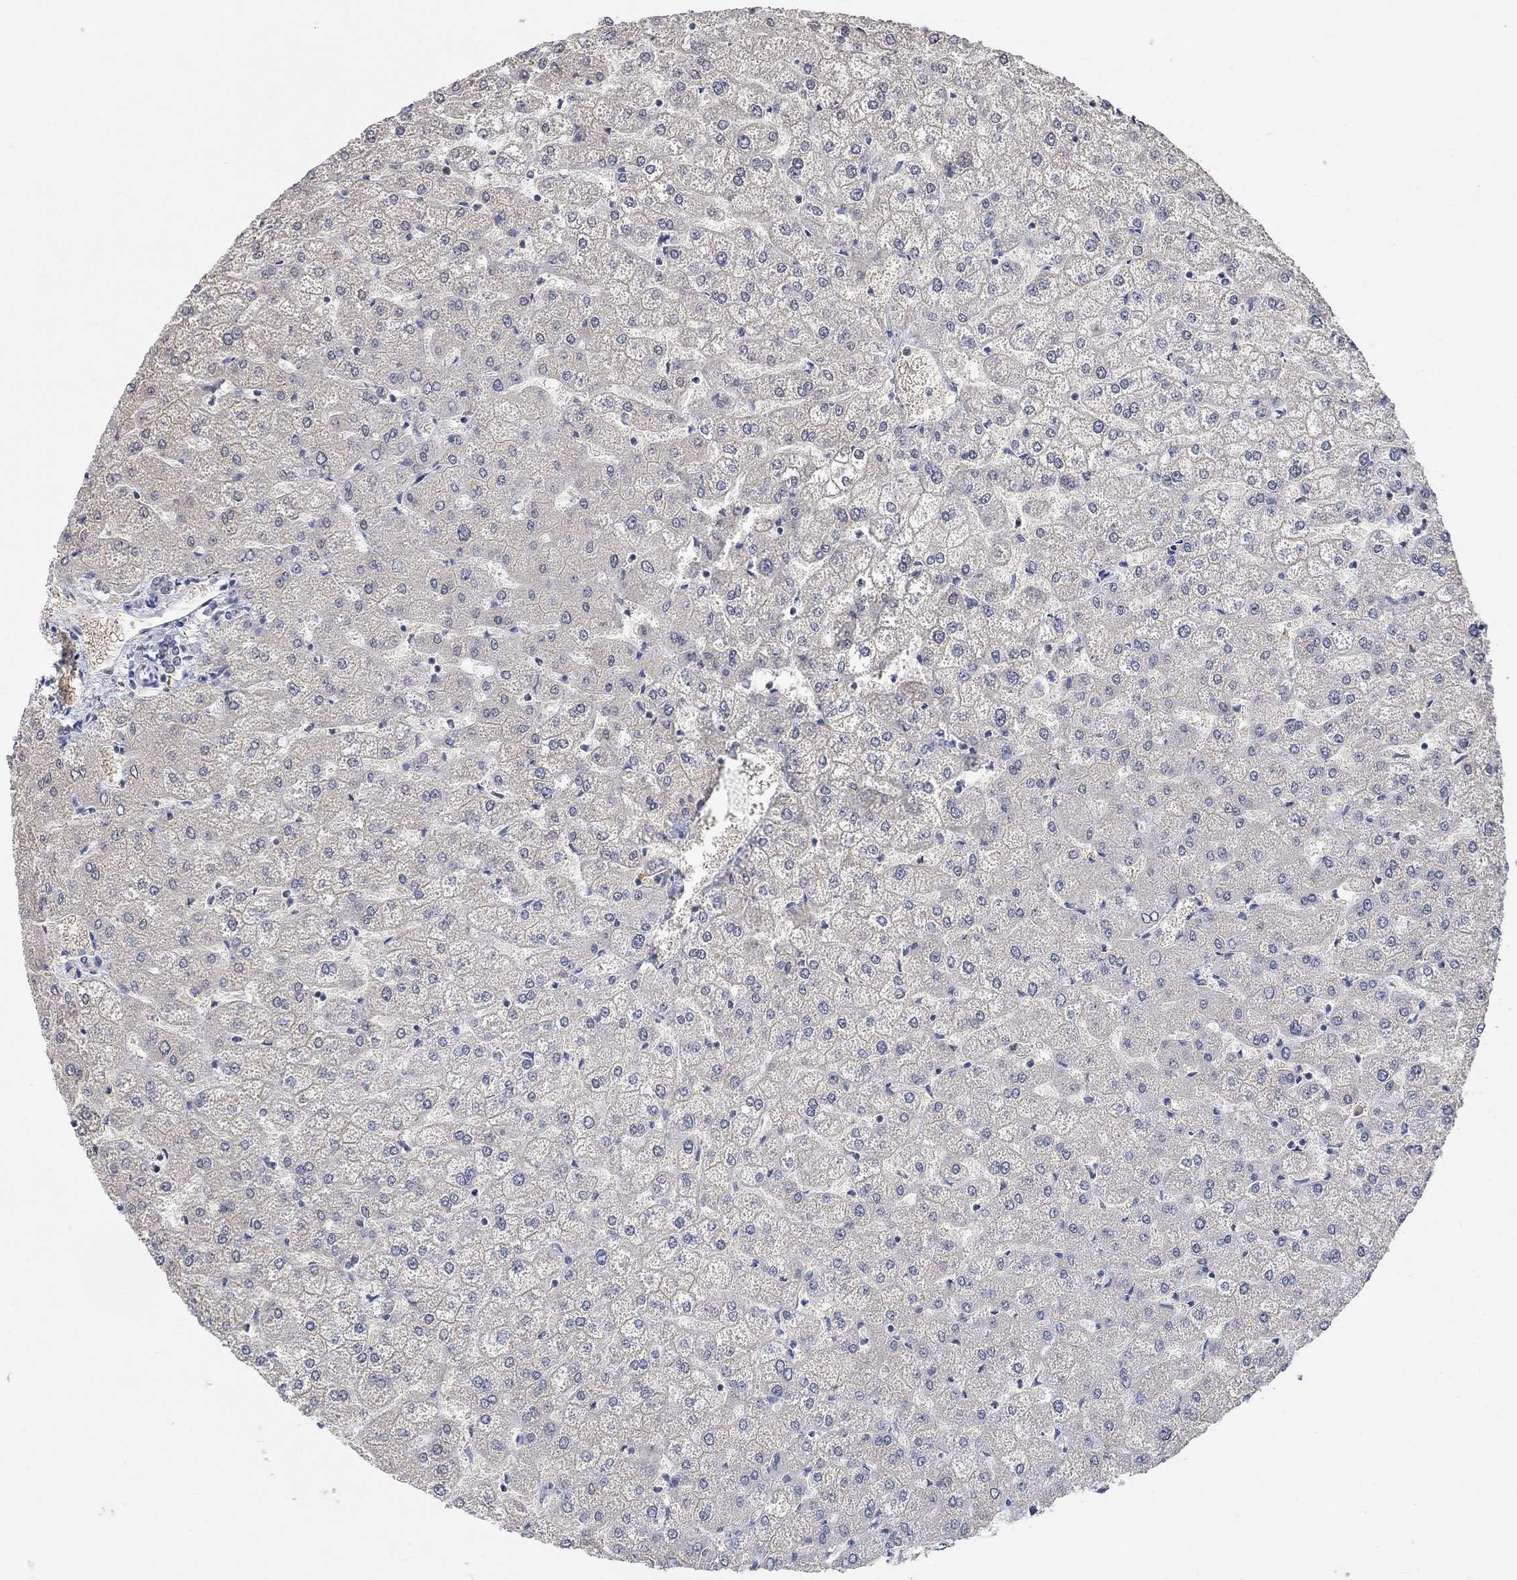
{"staining": {"intensity": "negative", "quantity": "none", "location": "none"}, "tissue": "liver", "cell_type": "Cholangiocytes", "image_type": "normal", "snomed": [{"axis": "morphology", "description": "Normal tissue, NOS"}, {"axis": "topography", "description": "Liver"}], "caption": "Liver stained for a protein using immunohistochemistry displays no staining cholangiocytes.", "gene": "USP39", "patient": {"sex": "female", "age": 32}}